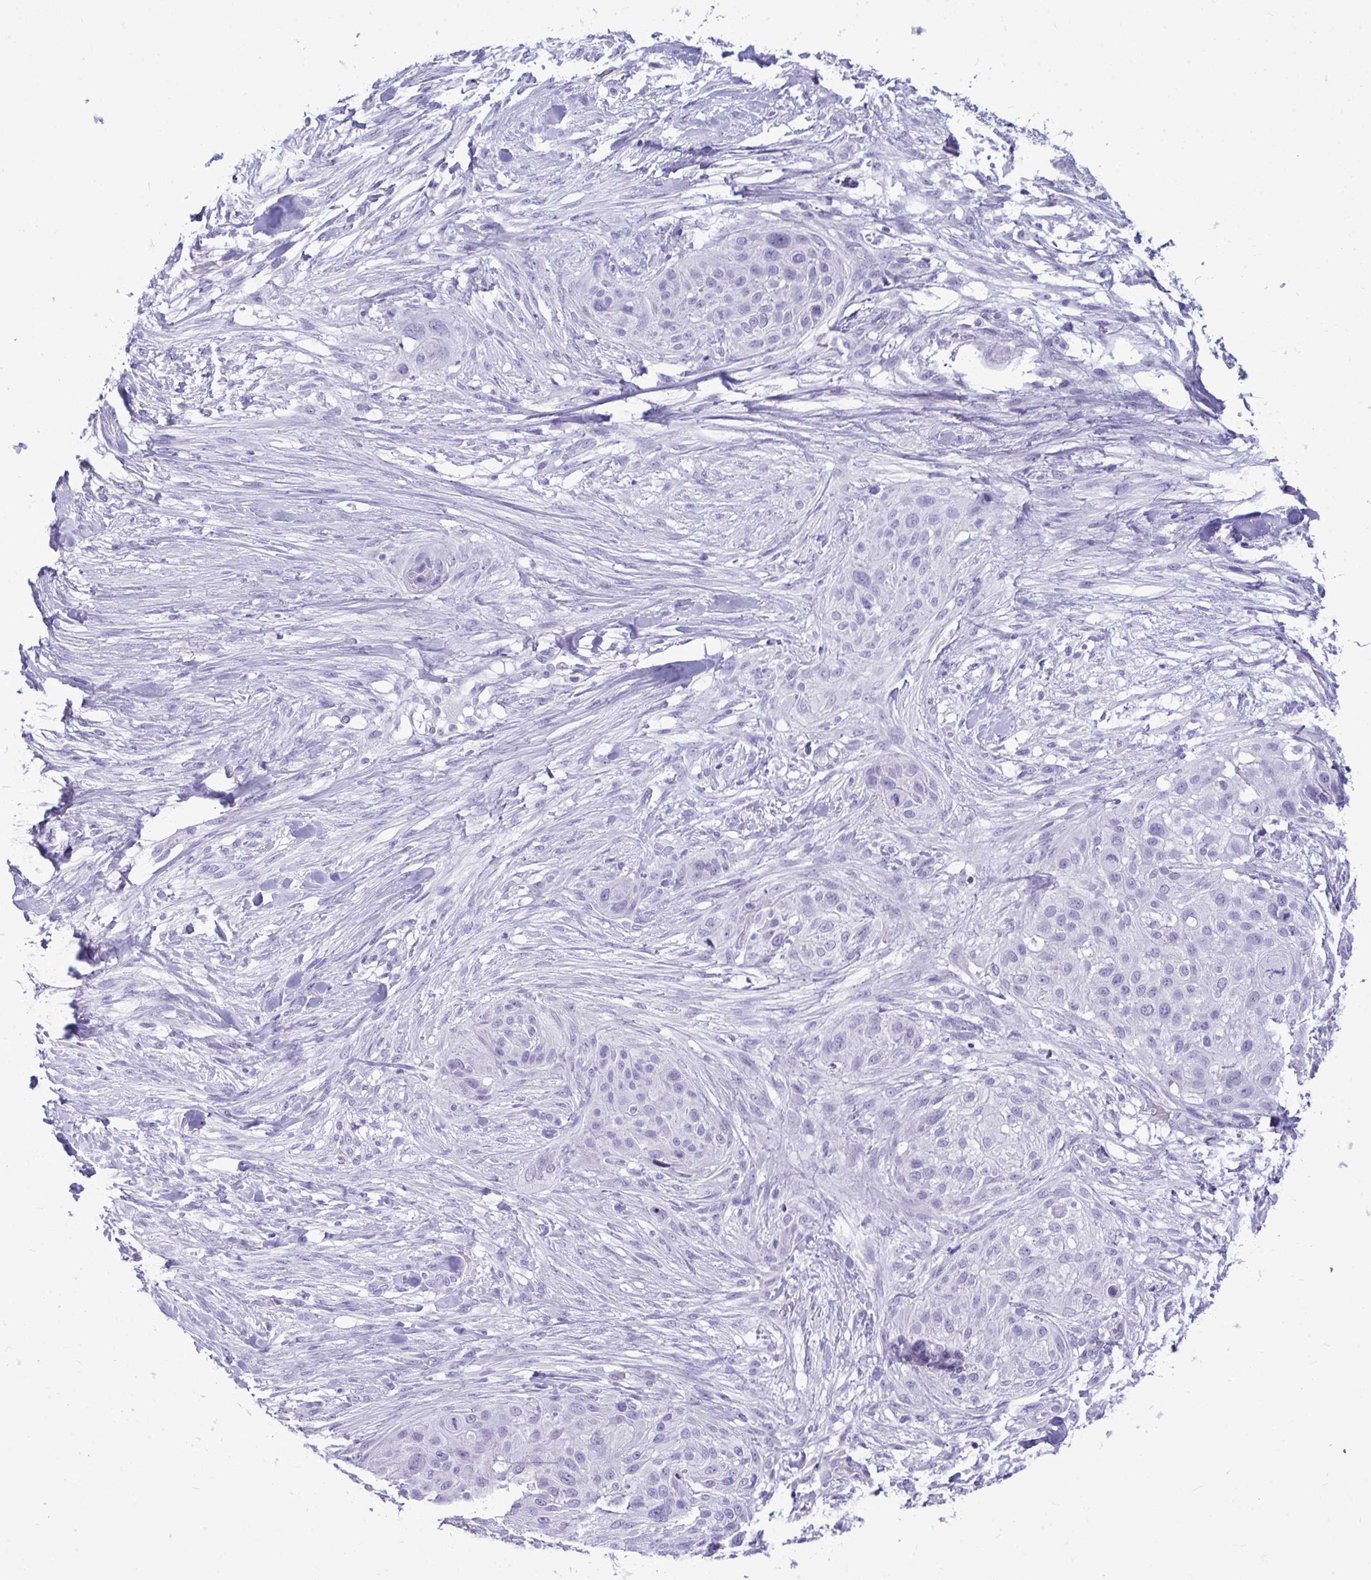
{"staining": {"intensity": "negative", "quantity": "none", "location": "none"}, "tissue": "skin cancer", "cell_type": "Tumor cells", "image_type": "cancer", "snomed": [{"axis": "morphology", "description": "Squamous cell carcinoma, NOS"}, {"axis": "topography", "description": "Skin"}], "caption": "There is no significant expression in tumor cells of skin cancer.", "gene": "PRM2", "patient": {"sex": "female", "age": 87}}